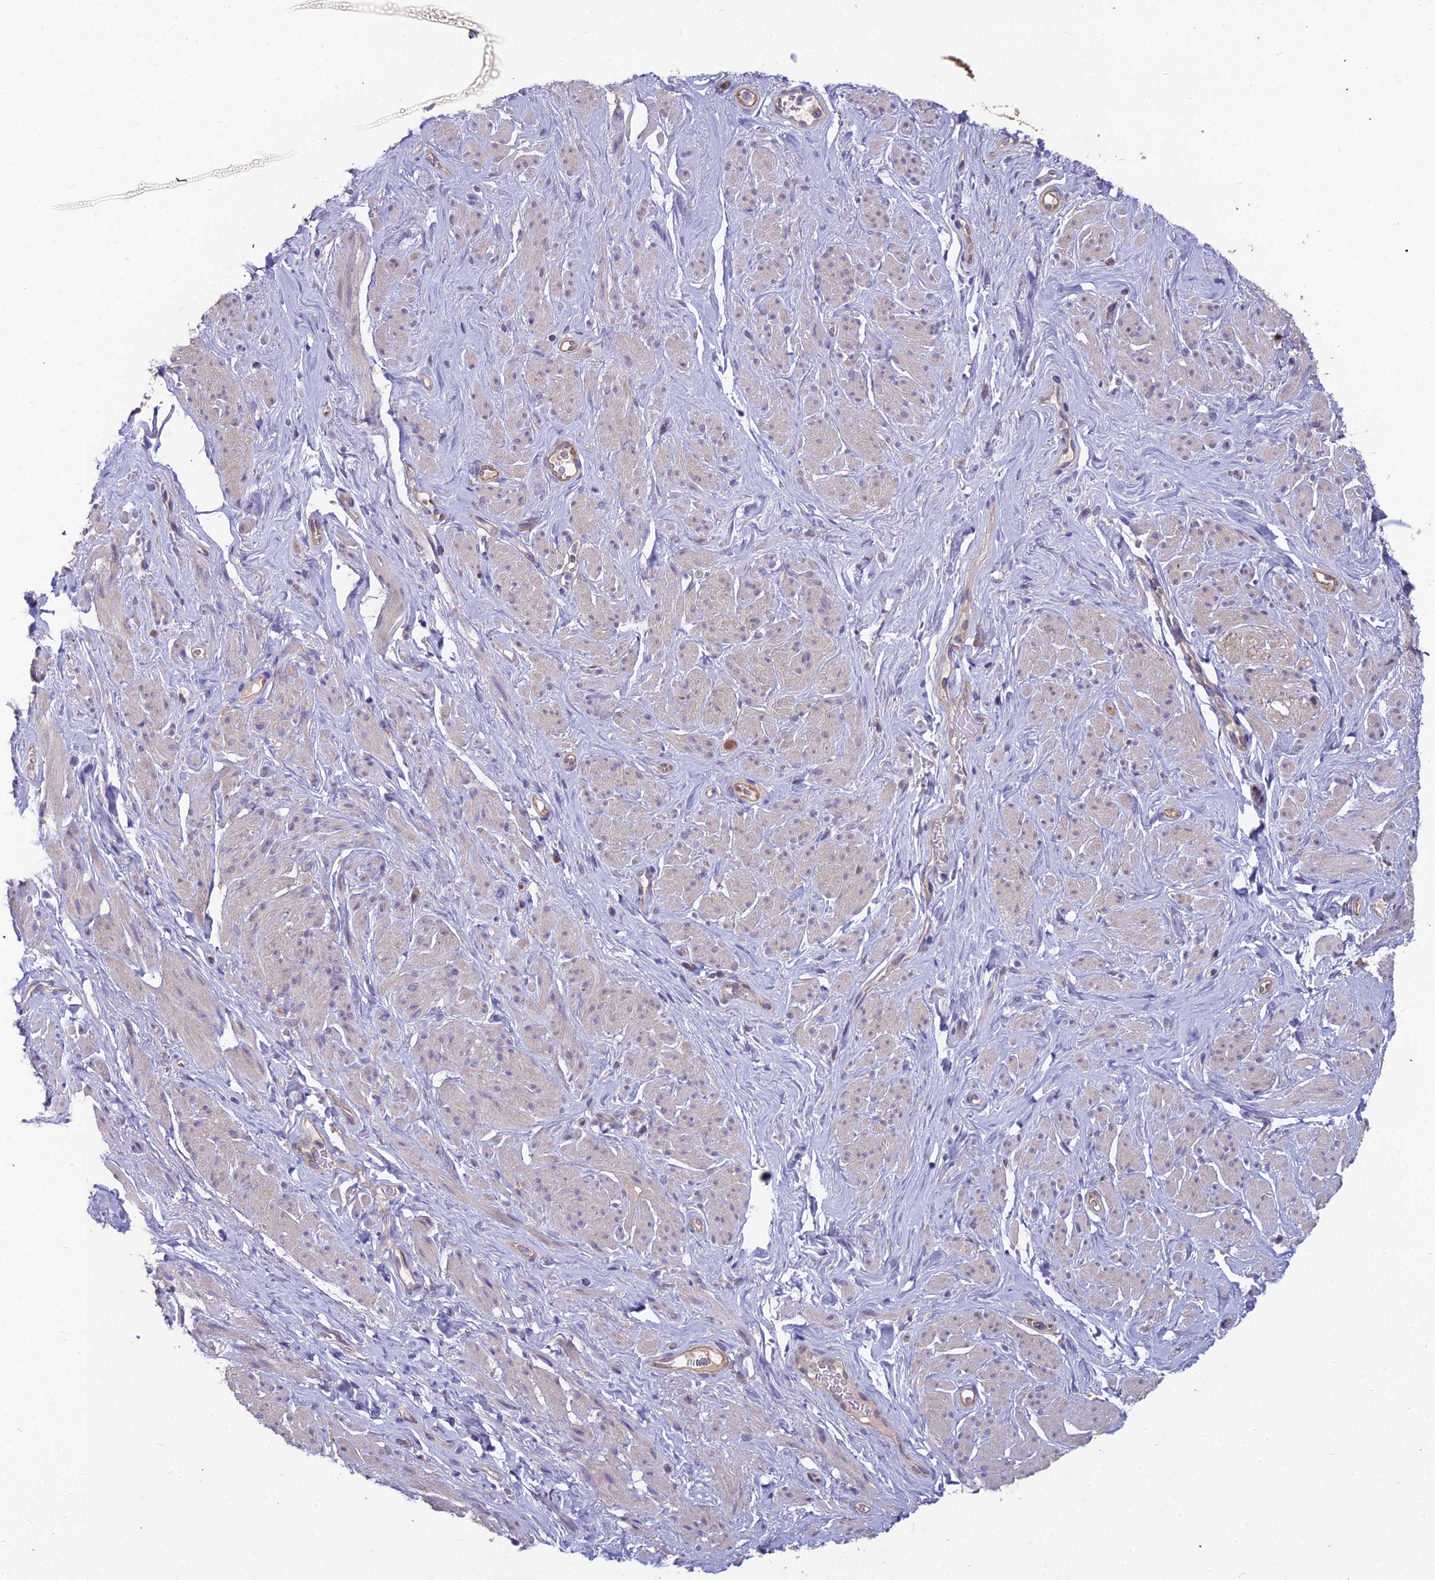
{"staining": {"intensity": "negative", "quantity": "none", "location": "none"}, "tissue": "smooth muscle", "cell_type": "Smooth muscle cells", "image_type": "normal", "snomed": [{"axis": "morphology", "description": "Normal tissue, NOS"}, {"axis": "topography", "description": "Smooth muscle"}, {"axis": "topography", "description": "Peripheral nerve tissue"}], "caption": "Smooth muscle stained for a protein using IHC exhibits no expression smooth muscle cells.", "gene": "MVD", "patient": {"sex": "male", "age": 69}}